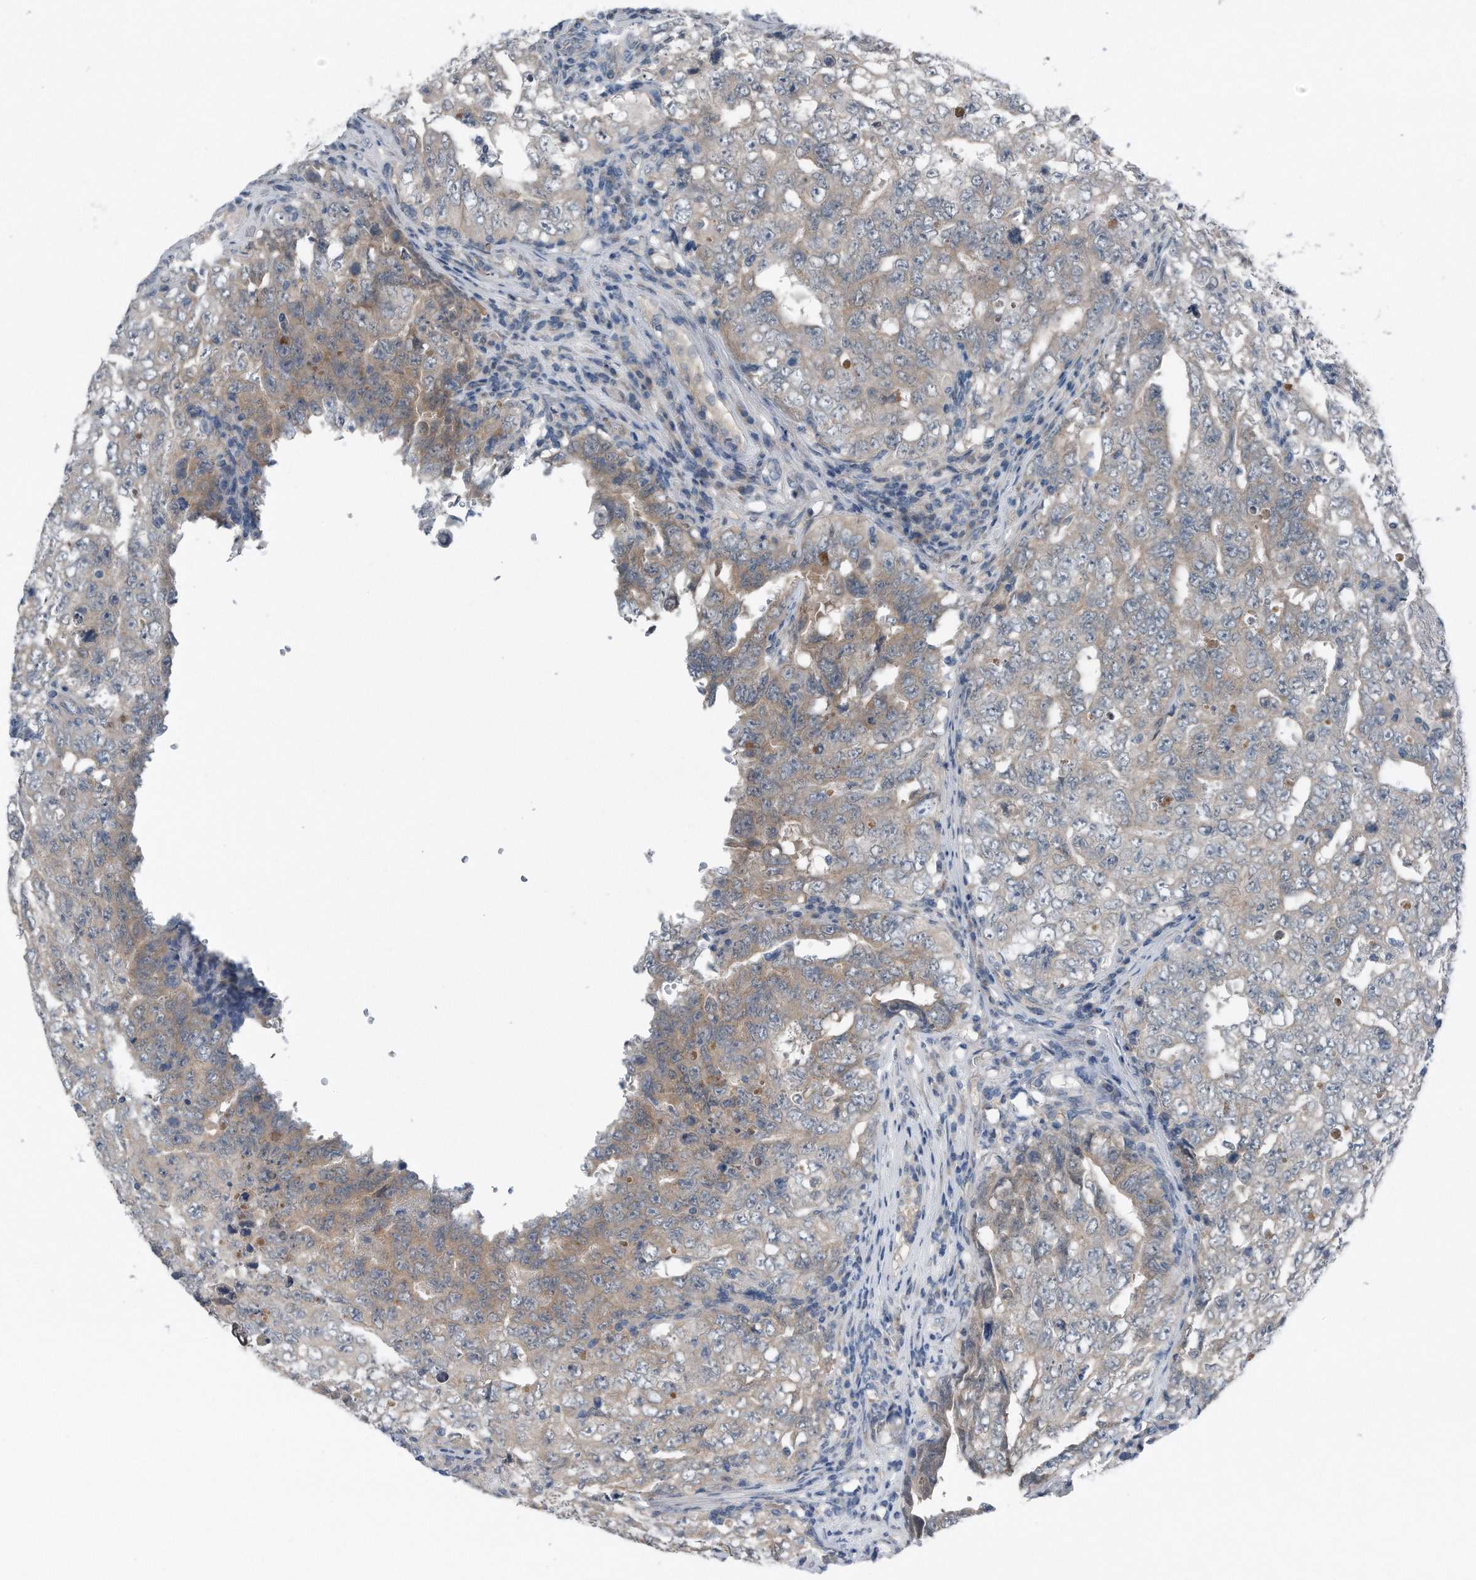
{"staining": {"intensity": "weak", "quantity": "<25%", "location": "cytoplasmic/membranous"}, "tissue": "testis cancer", "cell_type": "Tumor cells", "image_type": "cancer", "snomed": [{"axis": "morphology", "description": "Carcinoma, Embryonal, NOS"}, {"axis": "topography", "description": "Testis"}], "caption": "High power microscopy micrograph of an immunohistochemistry image of testis cancer, revealing no significant positivity in tumor cells.", "gene": "YRDC", "patient": {"sex": "male", "age": 26}}